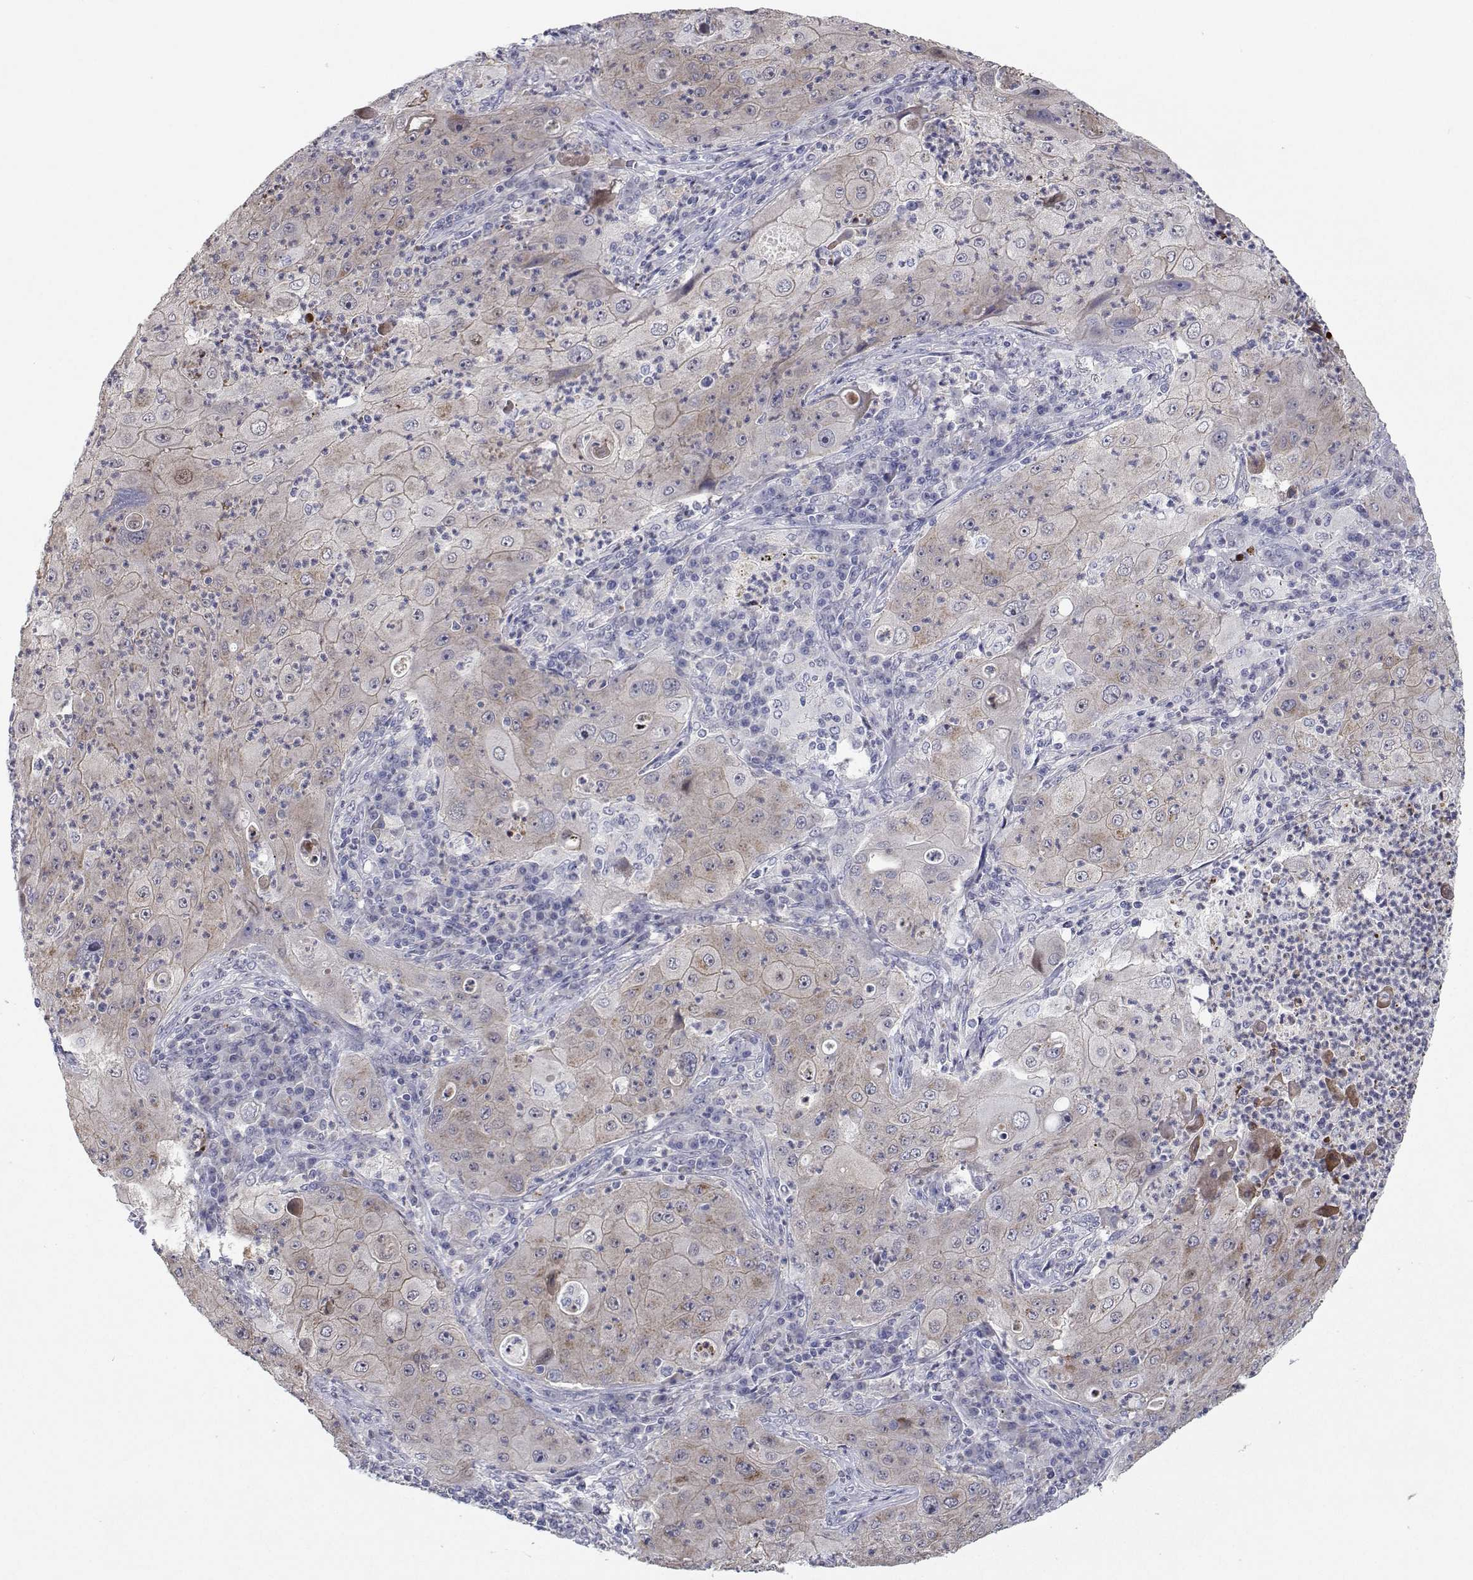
{"staining": {"intensity": "weak", "quantity": "<25%", "location": "nuclear"}, "tissue": "lung cancer", "cell_type": "Tumor cells", "image_type": "cancer", "snomed": [{"axis": "morphology", "description": "Squamous cell carcinoma, NOS"}, {"axis": "topography", "description": "Lung"}], "caption": "This is a photomicrograph of immunohistochemistry (IHC) staining of lung cancer, which shows no positivity in tumor cells.", "gene": "RBPJL", "patient": {"sex": "female", "age": 59}}